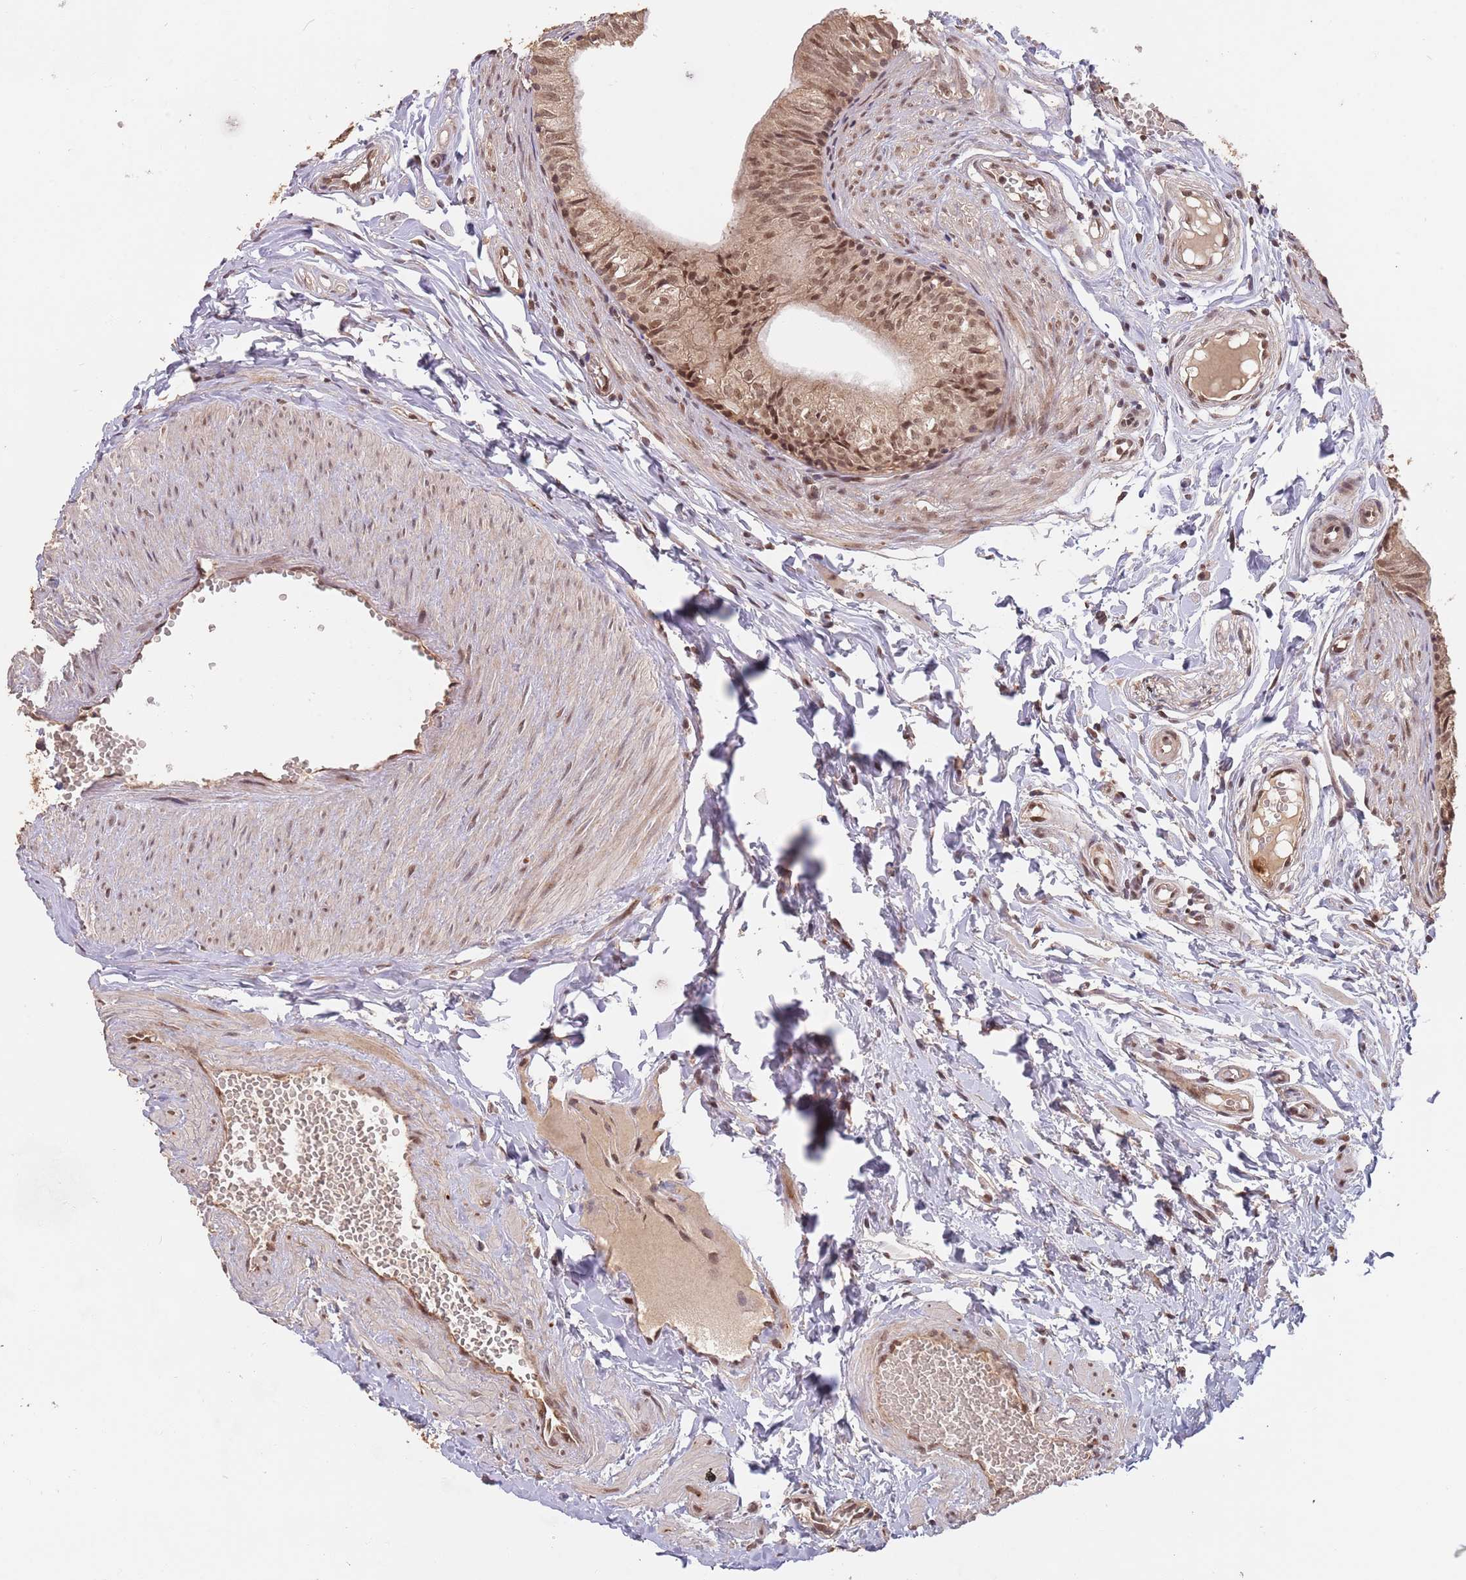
{"staining": {"intensity": "moderate", "quantity": ">75%", "location": "nuclear"}, "tissue": "epididymis", "cell_type": "Glandular cells", "image_type": "normal", "snomed": [{"axis": "morphology", "description": "Normal tissue, NOS"}, {"axis": "topography", "description": "Epididymis"}], "caption": "Protein staining reveals moderate nuclear positivity in about >75% of glandular cells in benign epididymis.", "gene": "RFXANK", "patient": {"sex": "male", "age": 37}}